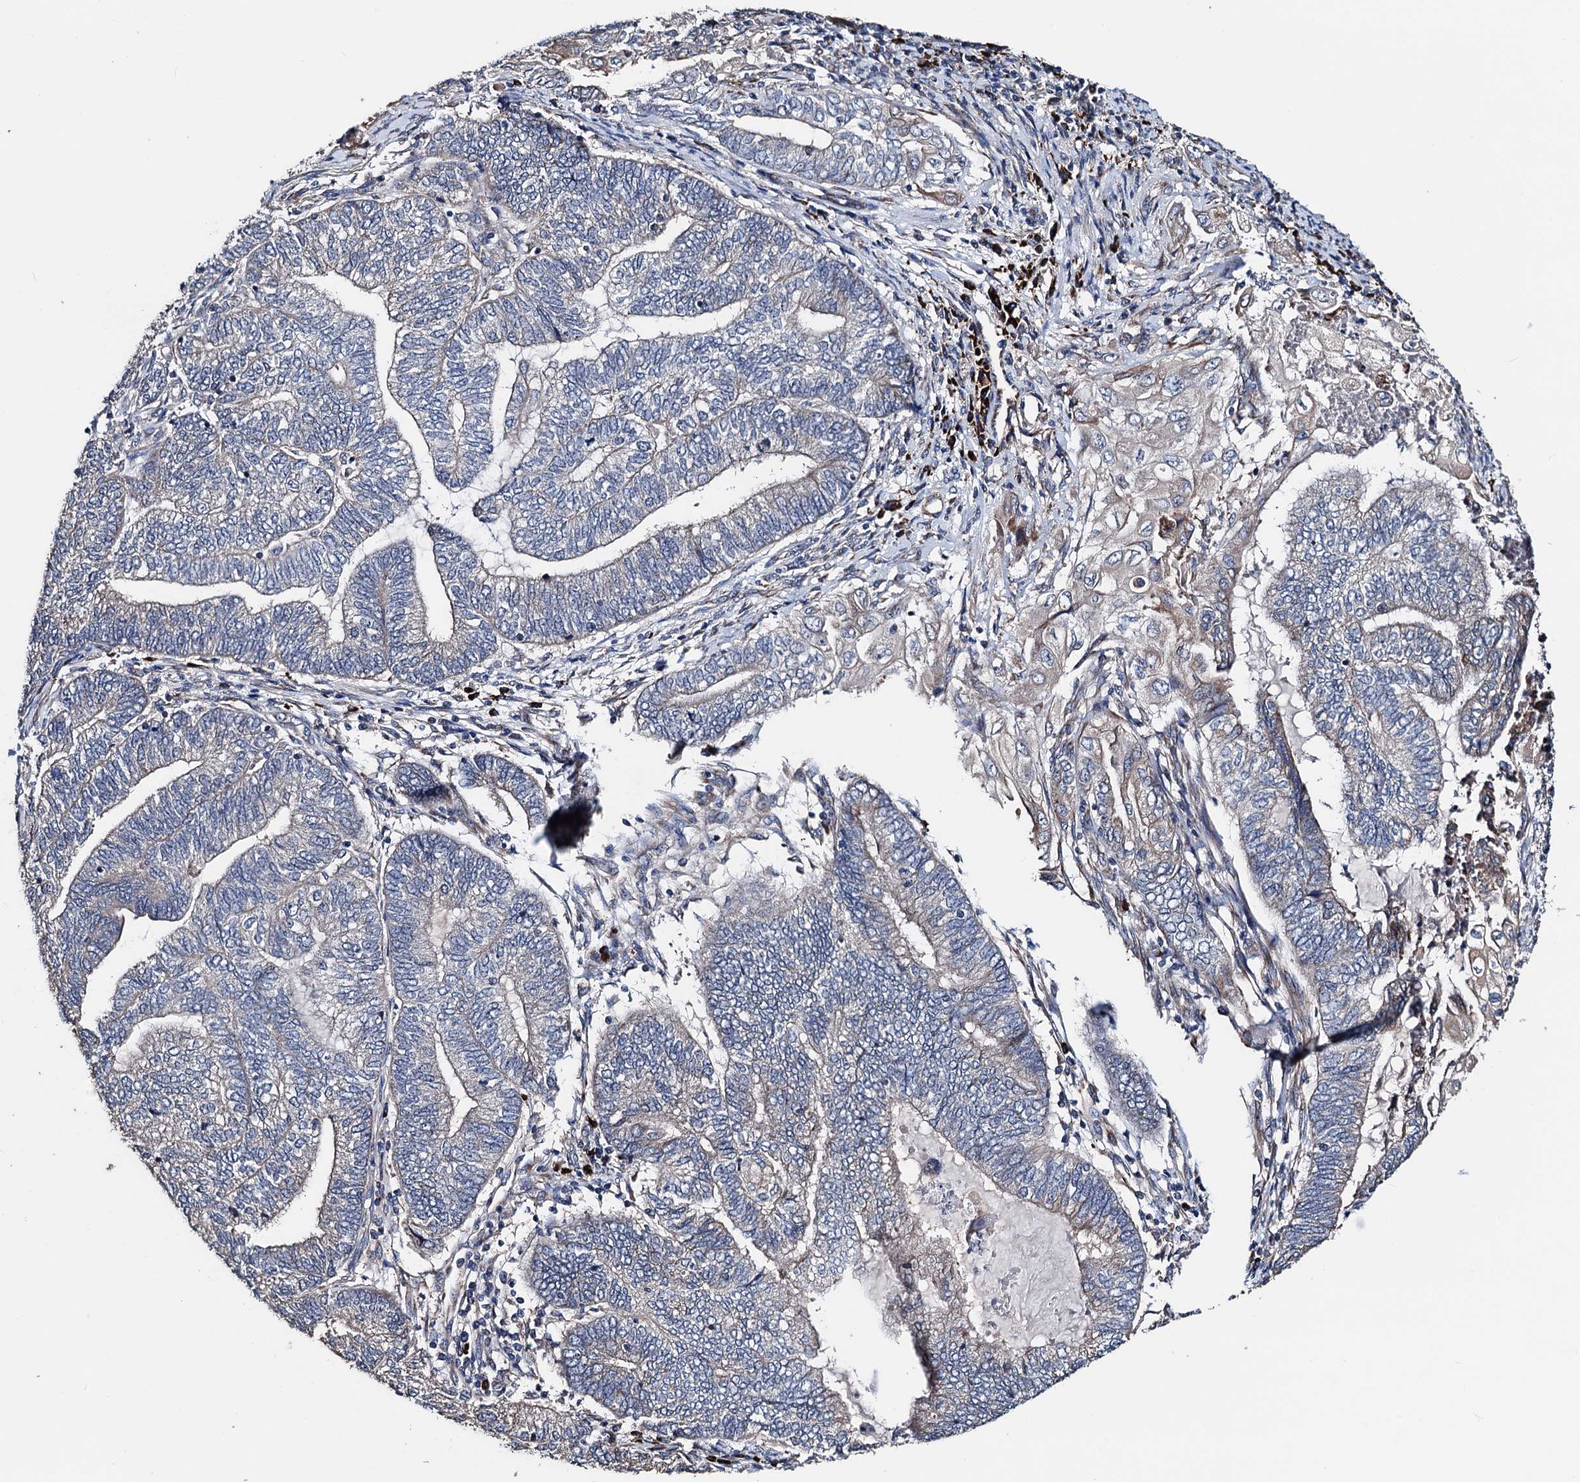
{"staining": {"intensity": "moderate", "quantity": "25%-75%", "location": "cytoplasmic/membranous"}, "tissue": "endometrial cancer", "cell_type": "Tumor cells", "image_type": "cancer", "snomed": [{"axis": "morphology", "description": "Adenocarcinoma, NOS"}, {"axis": "topography", "description": "Uterus"}, {"axis": "topography", "description": "Endometrium"}], "caption": "Adenocarcinoma (endometrial) tissue demonstrates moderate cytoplasmic/membranous positivity in approximately 25%-75% of tumor cells", "gene": "AKAP11", "patient": {"sex": "female", "age": 70}}